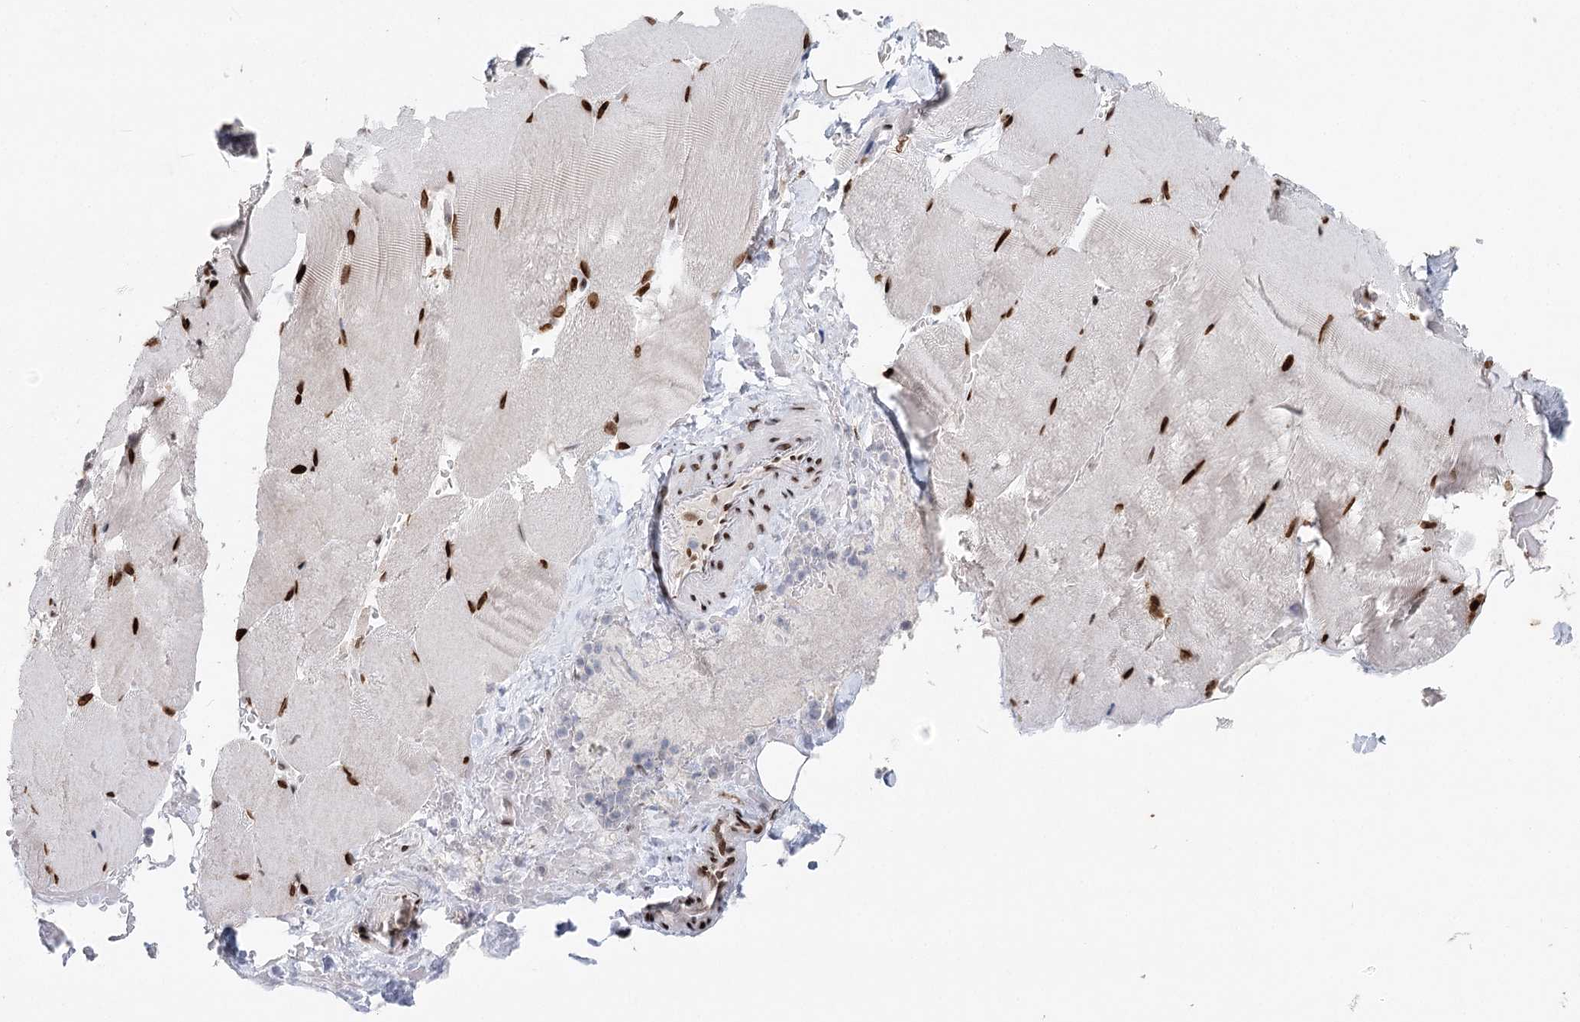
{"staining": {"intensity": "strong", "quantity": "25%-75%", "location": "nuclear"}, "tissue": "skeletal muscle", "cell_type": "Myocytes", "image_type": "normal", "snomed": [{"axis": "morphology", "description": "Normal tissue, NOS"}, {"axis": "topography", "description": "Skeletal muscle"}, {"axis": "topography", "description": "Parathyroid gland"}], "caption": "Protein staining by IHC displays strong nuclear positivity in about 25%-75% of myocytes in benign skeletal muscle.", "gene": "FRMD4A", "patient": {"sex": "female", "age": 37}}